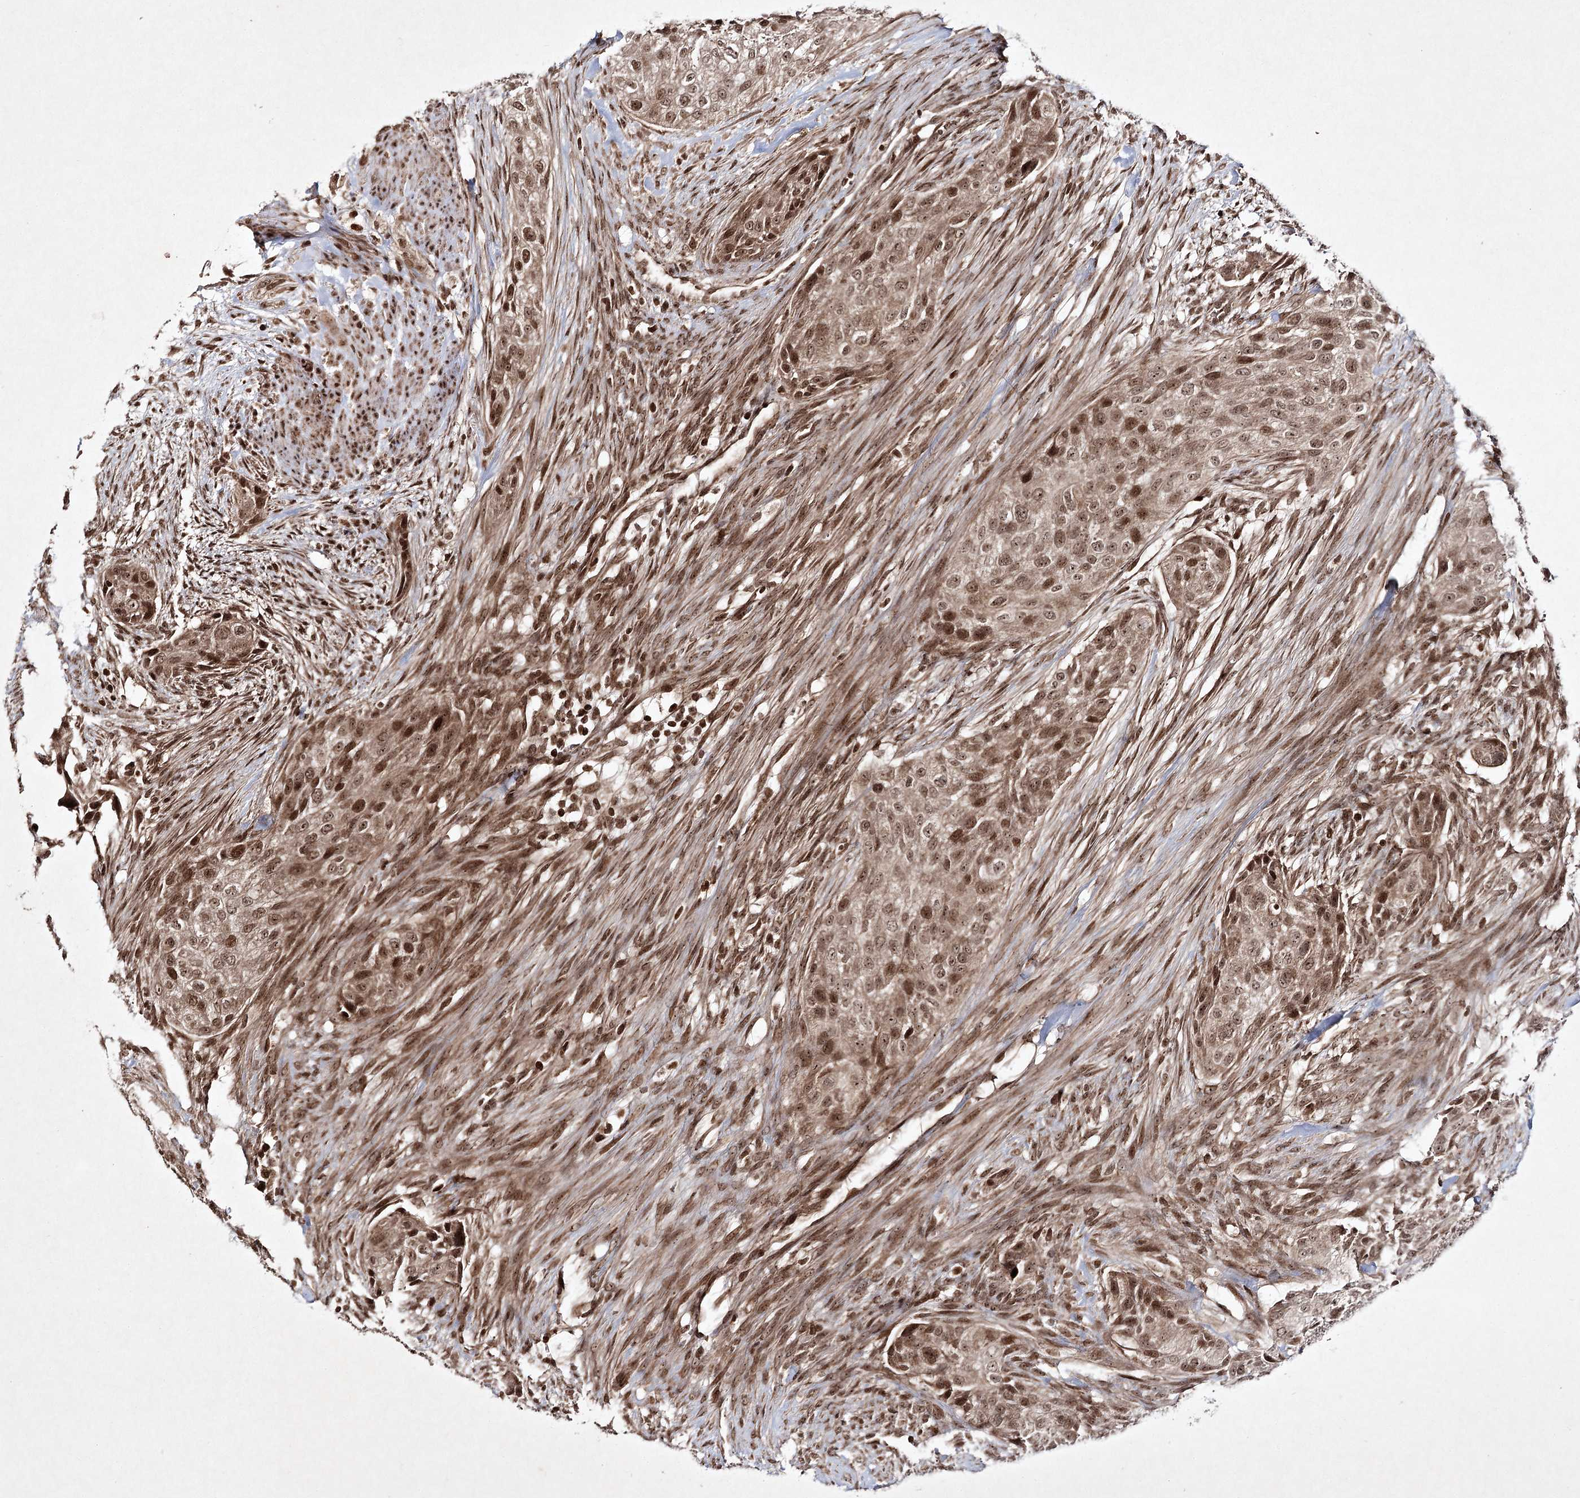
{"staining": {"intensity": "moderate", "quantity": ">75%", "location": "nuclear"}, "tissue": "urothelial cancer", "cell_type": "Tumor cells", "image_type": "cancer", "snomed": [{"axis": "morphology", "description": "Urothelial carcinoma, High grade"}, {"axis": "topography", "description": "Urinary bladder"}], "caption": "There is medium levels of moderate nuclear positivity in tumor cells of high-grade urothelial carcinoma, as demonstrated by immunohistochemical staining (brown color).", "gene": "CARM1", "patient": {"sex": "male", "age": 35}}